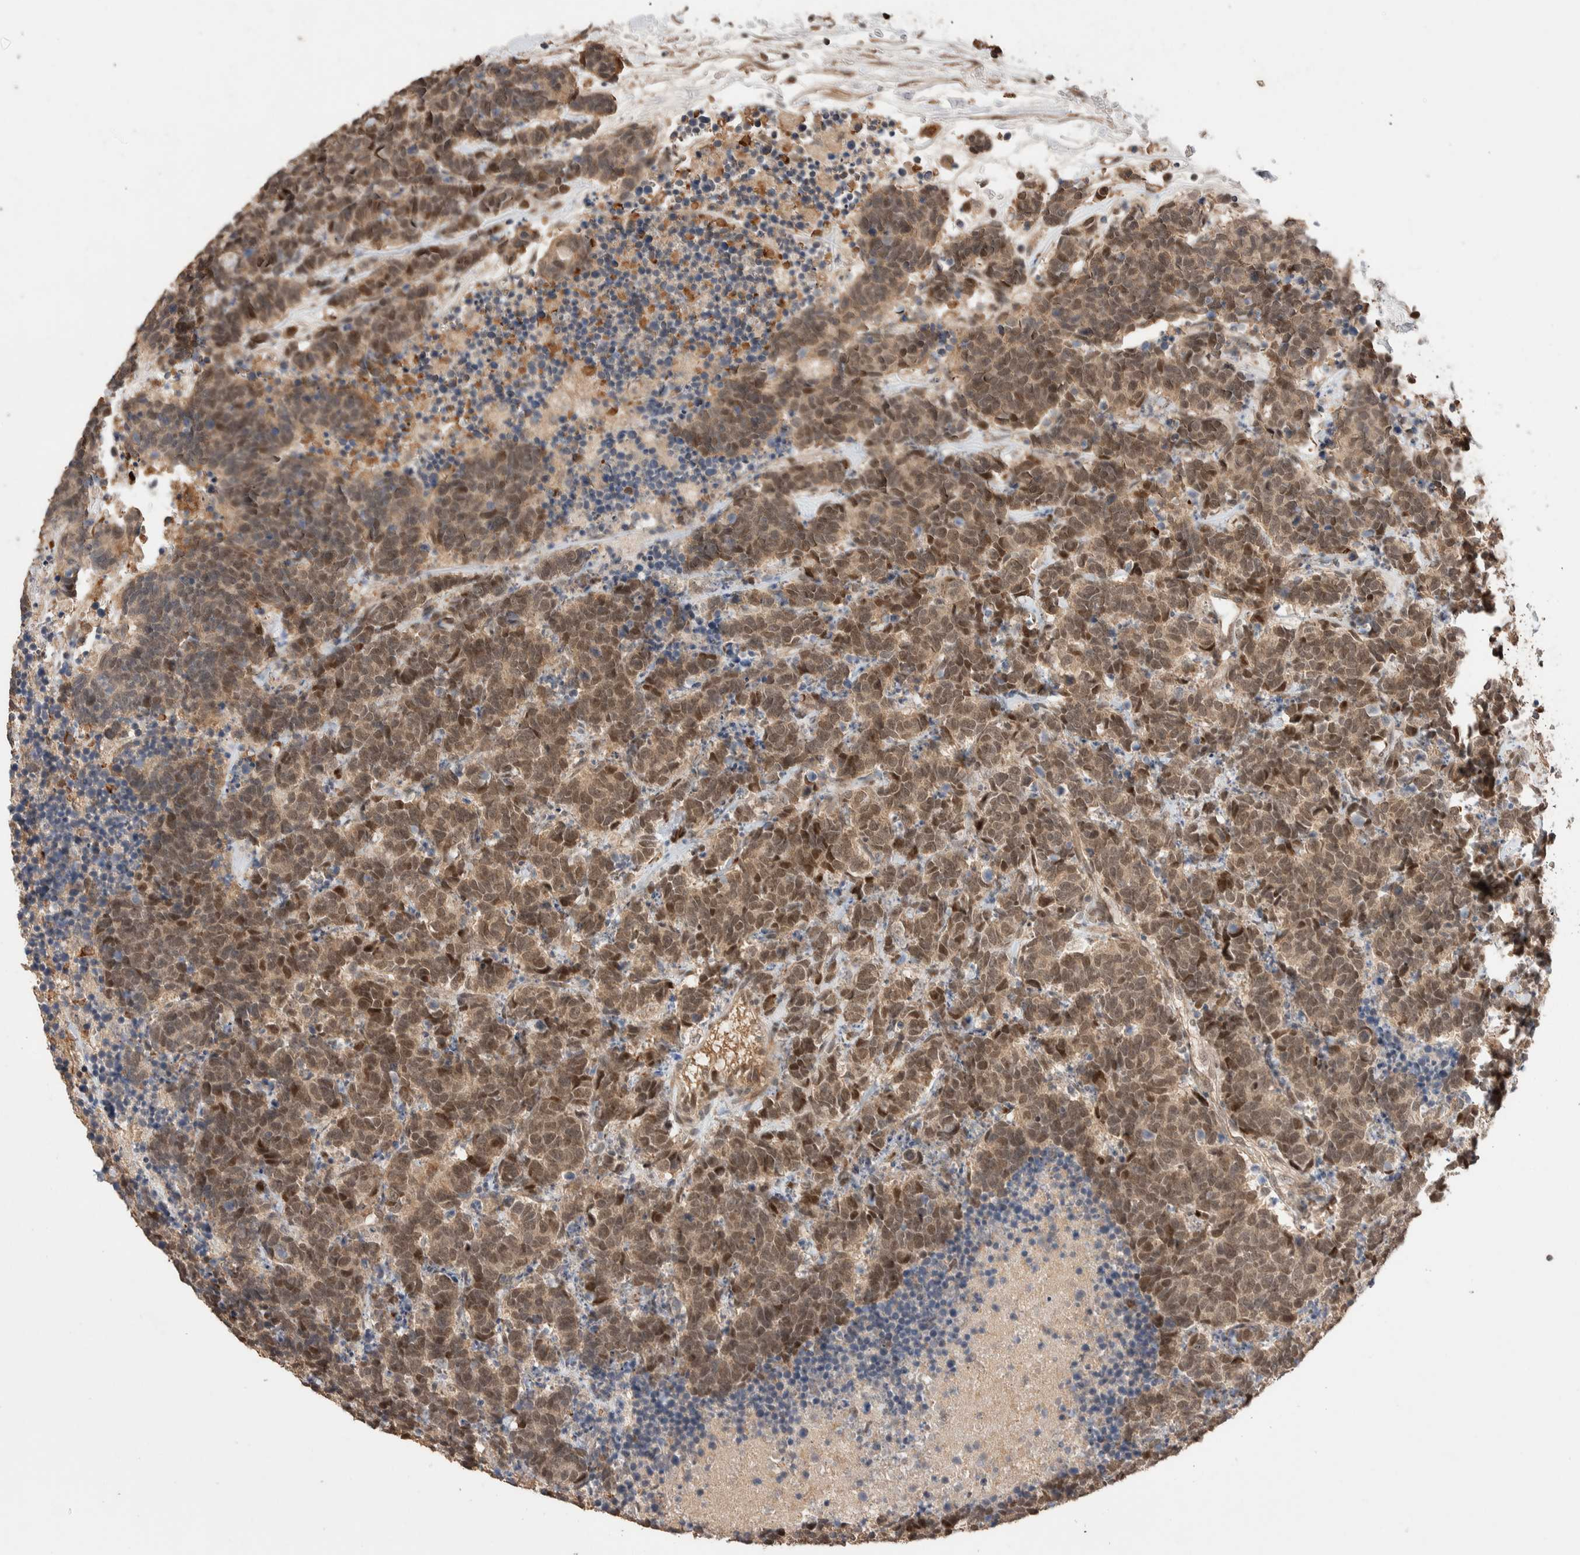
{"staining": {"intensity": "moderate", "quantity": ">75%", "location": "cytoplasmic/membranous,nuclear"}, "tissue": "carcinoid", "cell_type": "Tumor cells", "image_type": "cancer", "snomed": [{"axis": "morphology", "description": "Carcinoma, NOS"}, {"axis": "morphology", "description": "Carcinoid, malignant, NOS"}, {"axis": "topography", "description": "Urinary bladder"}], "caption": "A medium amount of moderate cytoplasmic/membranous and nuclear positivity is identified in approximately >75% of tumor cells in carcinoid tissue. (IHC, brightfield microscopy, high magnification).", "gene": "PRDM15", "patient": {"sex": "male", "age": 57}}